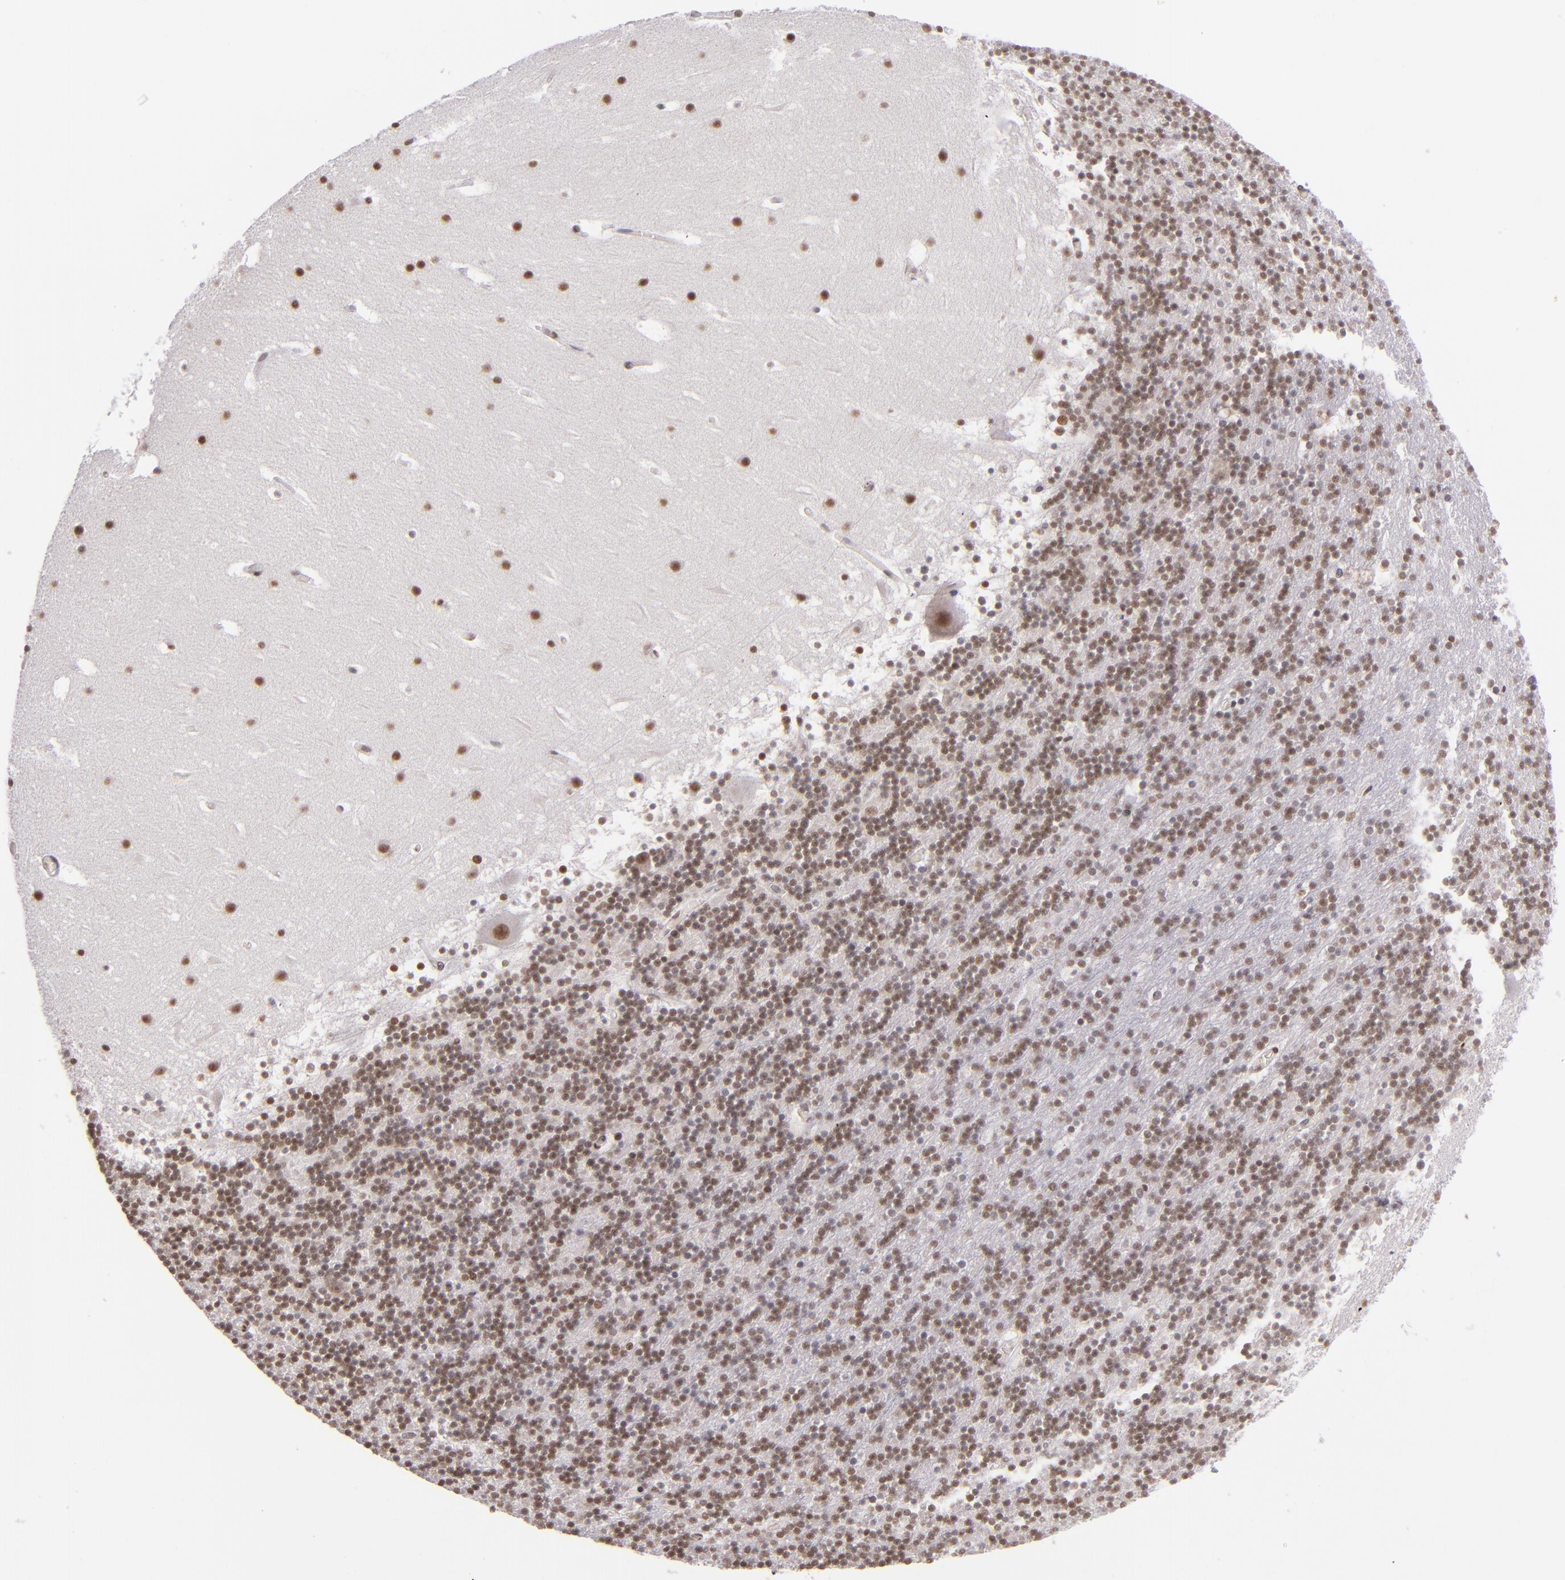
{"staining": {"intensity": "moderate", "quantity": ">75%", "location": "nuclear"}, "tissue": "cerebellum", "cell_type": "Cells in granular layer", "image_type": "normal", "snomed": [{"axis": "morphology", "description": "Normal tissue, NOS"}, {"axis": "topography", "description": "Cerebellum"}], "caption": "The photomicrograph reveals immunohistochemical staining of benign cerebellum. There is moderate nuclear staining is seen in approximately >75% of cells in granular layer. (IHC, brightfield microscopy, high magnification).", "gene": "ZNF148", "patient": {"sex": "male", "age": 45}}